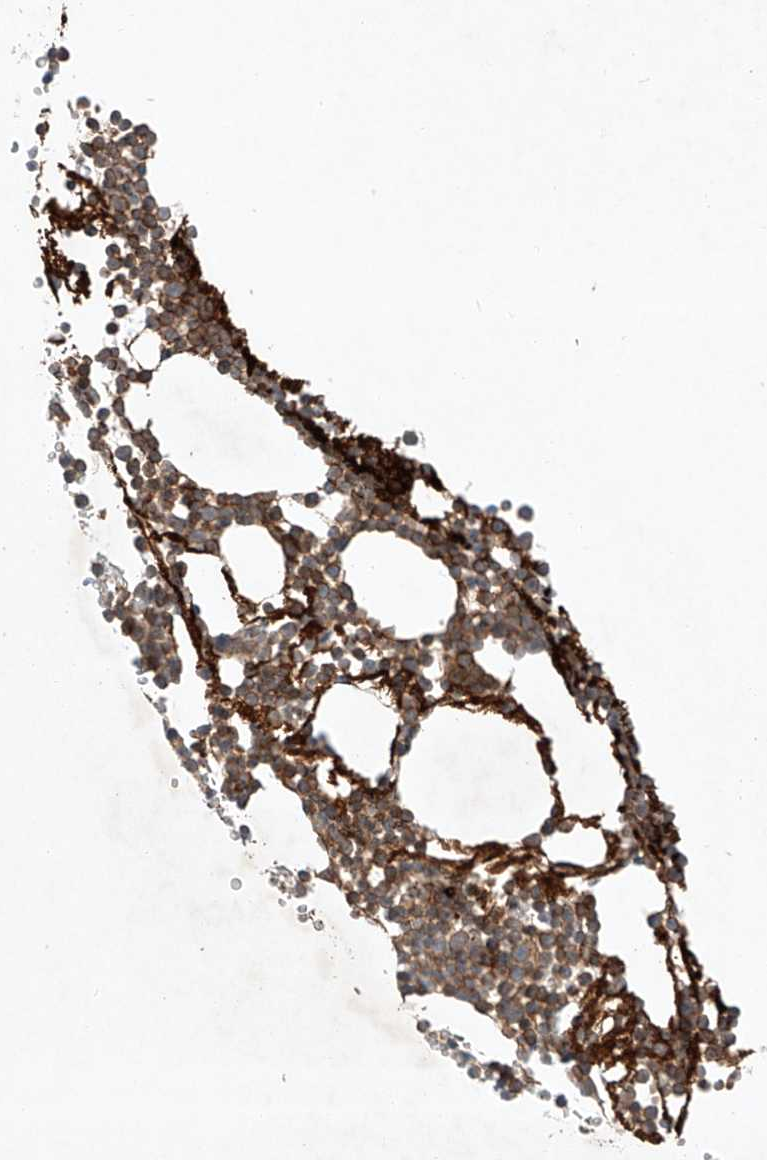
{"staining": {"intensity": "moderate", "quantity": ">75%", "location": "cytoplasmic/membranous"}, "tissue": "bone marrow", "cell_type": "Hematopoietic cells", "image_type": "normal", "snomed": [{"axis": "morphology", "description": "Normal tissue, NOS"}, {"axis": "topography", "description": "Bone marrow"}], "caption": "Brown immunohistochemical staining in normal bone marrow shows moderate cytoplasmic/membranous positivity in approximately >75% of hematopoietic cells.", "gene": "ARHGAP33", "patient": {"sex": "female", "age": 67}}